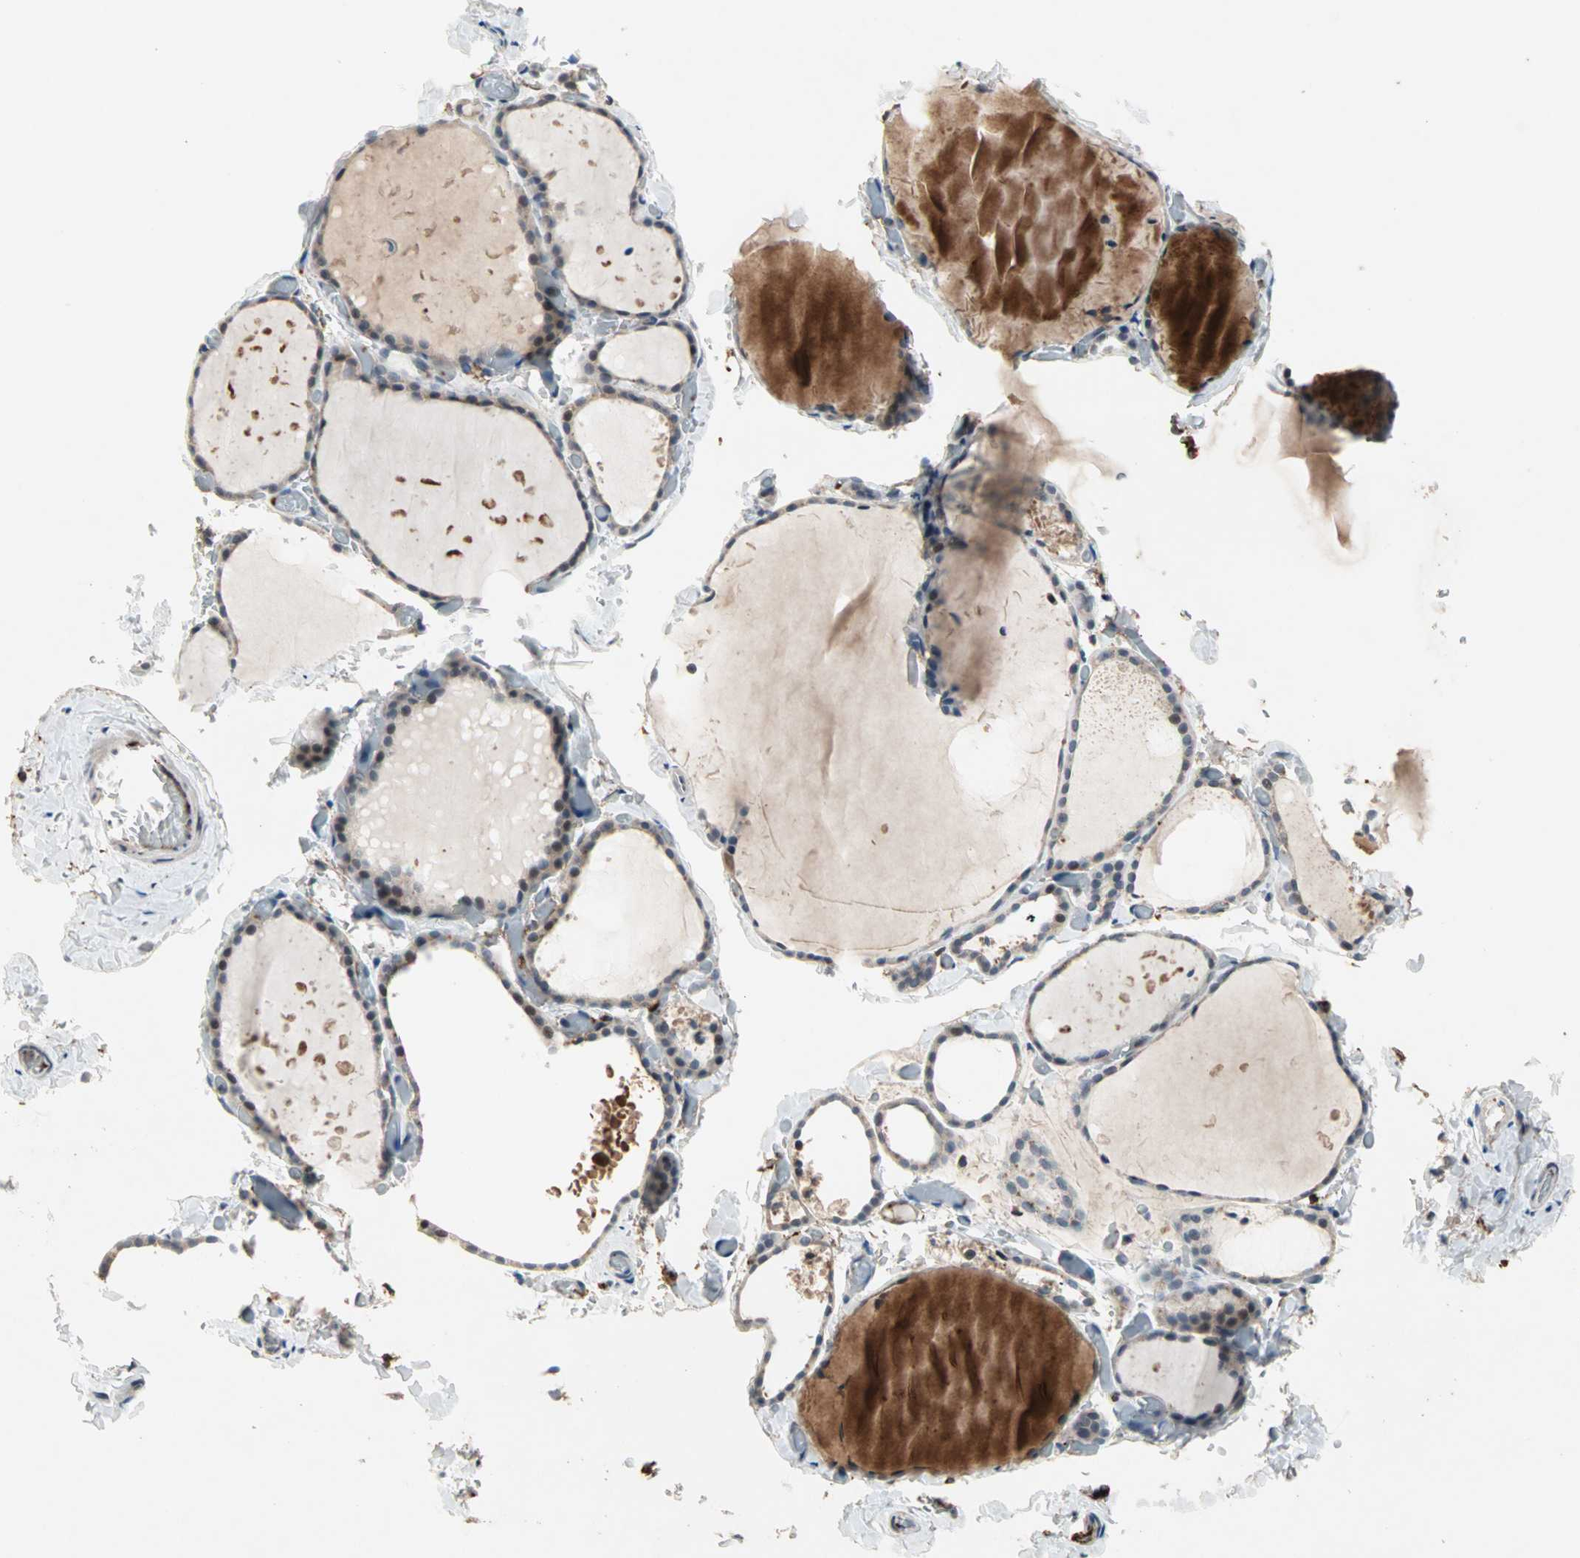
{"staining": {"intensity": "moderate", "quantity": "25%-75%", "location": "cytoplasmic/membranous"}, "tissue": "thyroid gland", "cell_type": "Glandular cells", "image_type": "normal", "snomed": [{"axis": "morphology", "description": "Normal tissue, NOS"}, {"axis": "topography", "description": "Thyroid gland"}], "caption": "This histopathology image exhibits unremarkable thyroid gland stained with immunohistochemistry (IHC) to label a protein in brown. The cytoplasmic/membranous of glandular cells show moderate positivity for the protein. Nuclei are counter-stained blue.", "gene": "PROS1", "patient": {"sex": "female", "age": 22}}